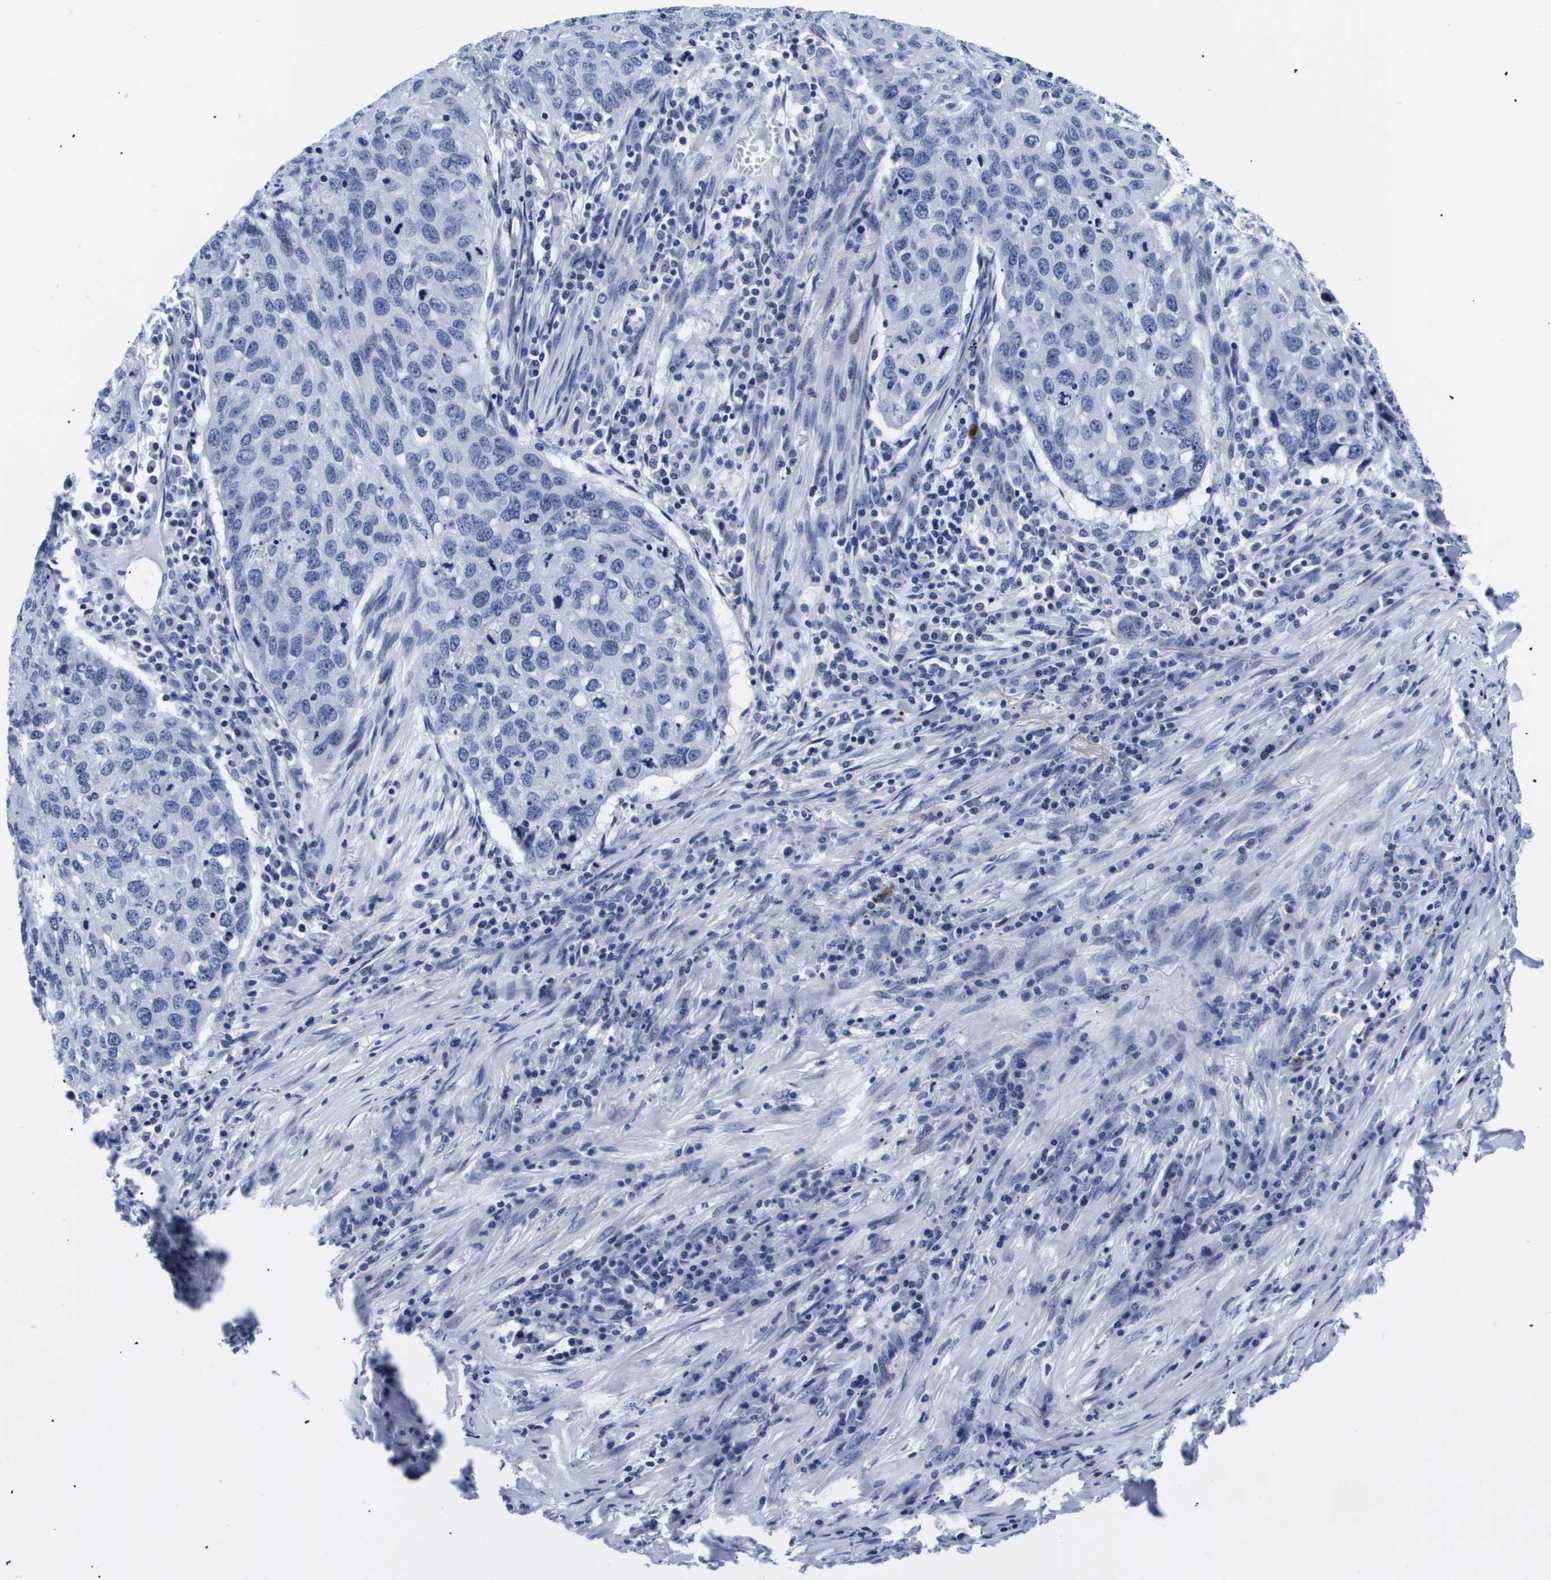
{"staining": {"intensity": "negative", "quantity": "none", "location": "none"}, "tissue": "lung cancer", "cell_type": "Tumor cells", "image_type": "cancer", "snomed": [{"axis": "morphology", "description": "Squamous cell carcinoma, NOS"}, {"axis": "topography", "description": "Lung"}], "caption": "Immunohistochemical staining of human lung cancer (squamous cell carcinoma) reveals no significant positivity in tumor cells. (Brightfield microscopy of DAB (3,3'-diaminobenzidine) immunohistochemistry (IHC) at high magnification).", "gene": "SHD", "patient": {"sex": "female", "age": 63}}